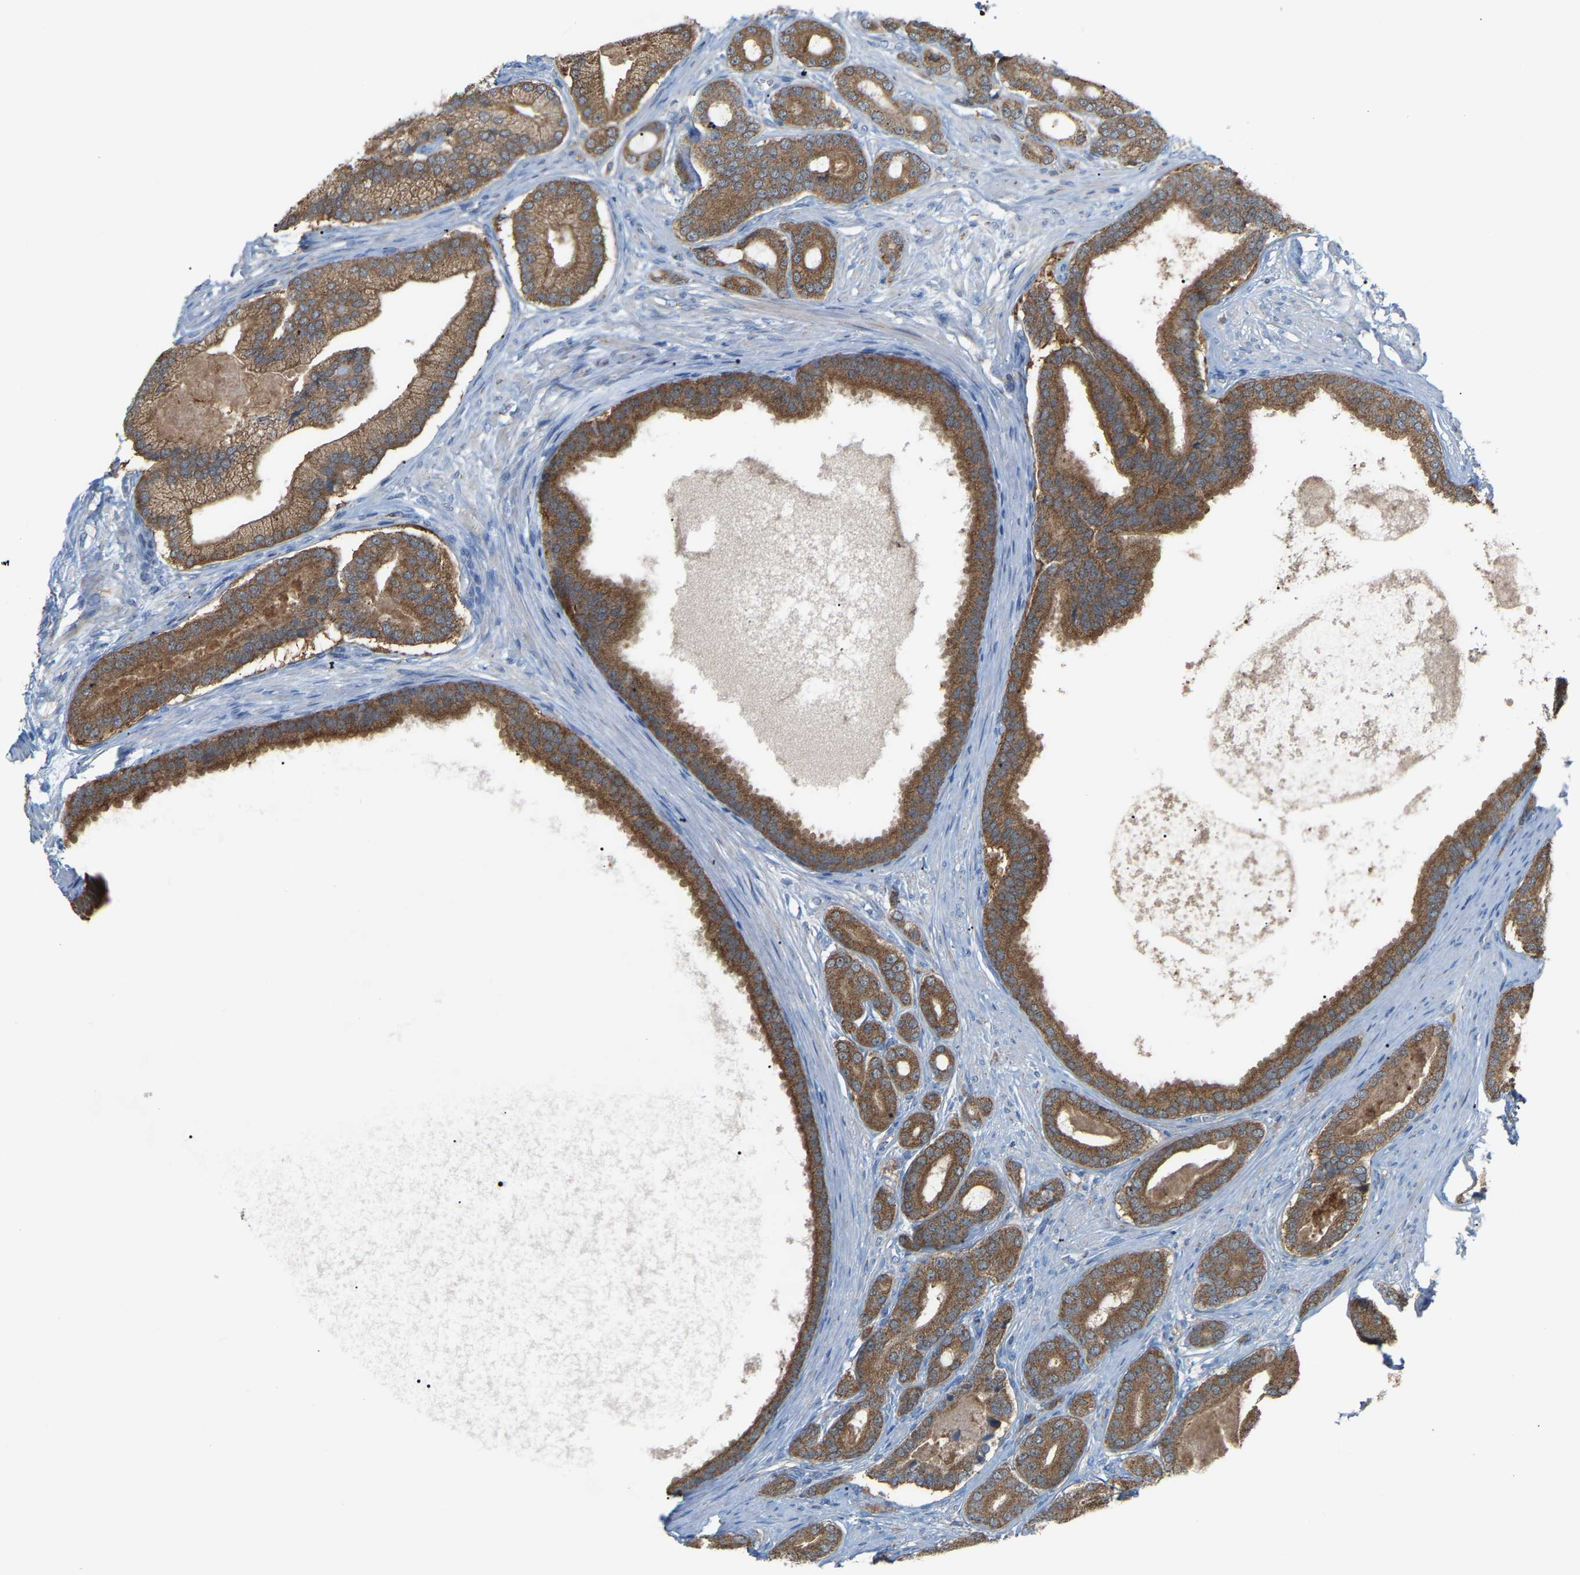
{"staining": {"intensity": "moderate", "quantity": ">75%", "location": "cytoplasmic/membranous"}, "tissue": "prostate cancer", "cell_type": "Tumor cells", "image_type": "cancer", "snomed": [{"axis": "morphology", "description": "Adenocarcinoma, High grade"}, {"axis": "topography", "description": "Prostate"}], "caption": "Immunohistochemistry (IHC) (DAB (3,3'-diaminobenzidine)) staining of prostate cancer shows moderate cytoplasmic/membranous protein expression in about >75% of tumor cells.", "gene": "CROT", "patient": {"sex": "male", "age": 60}}